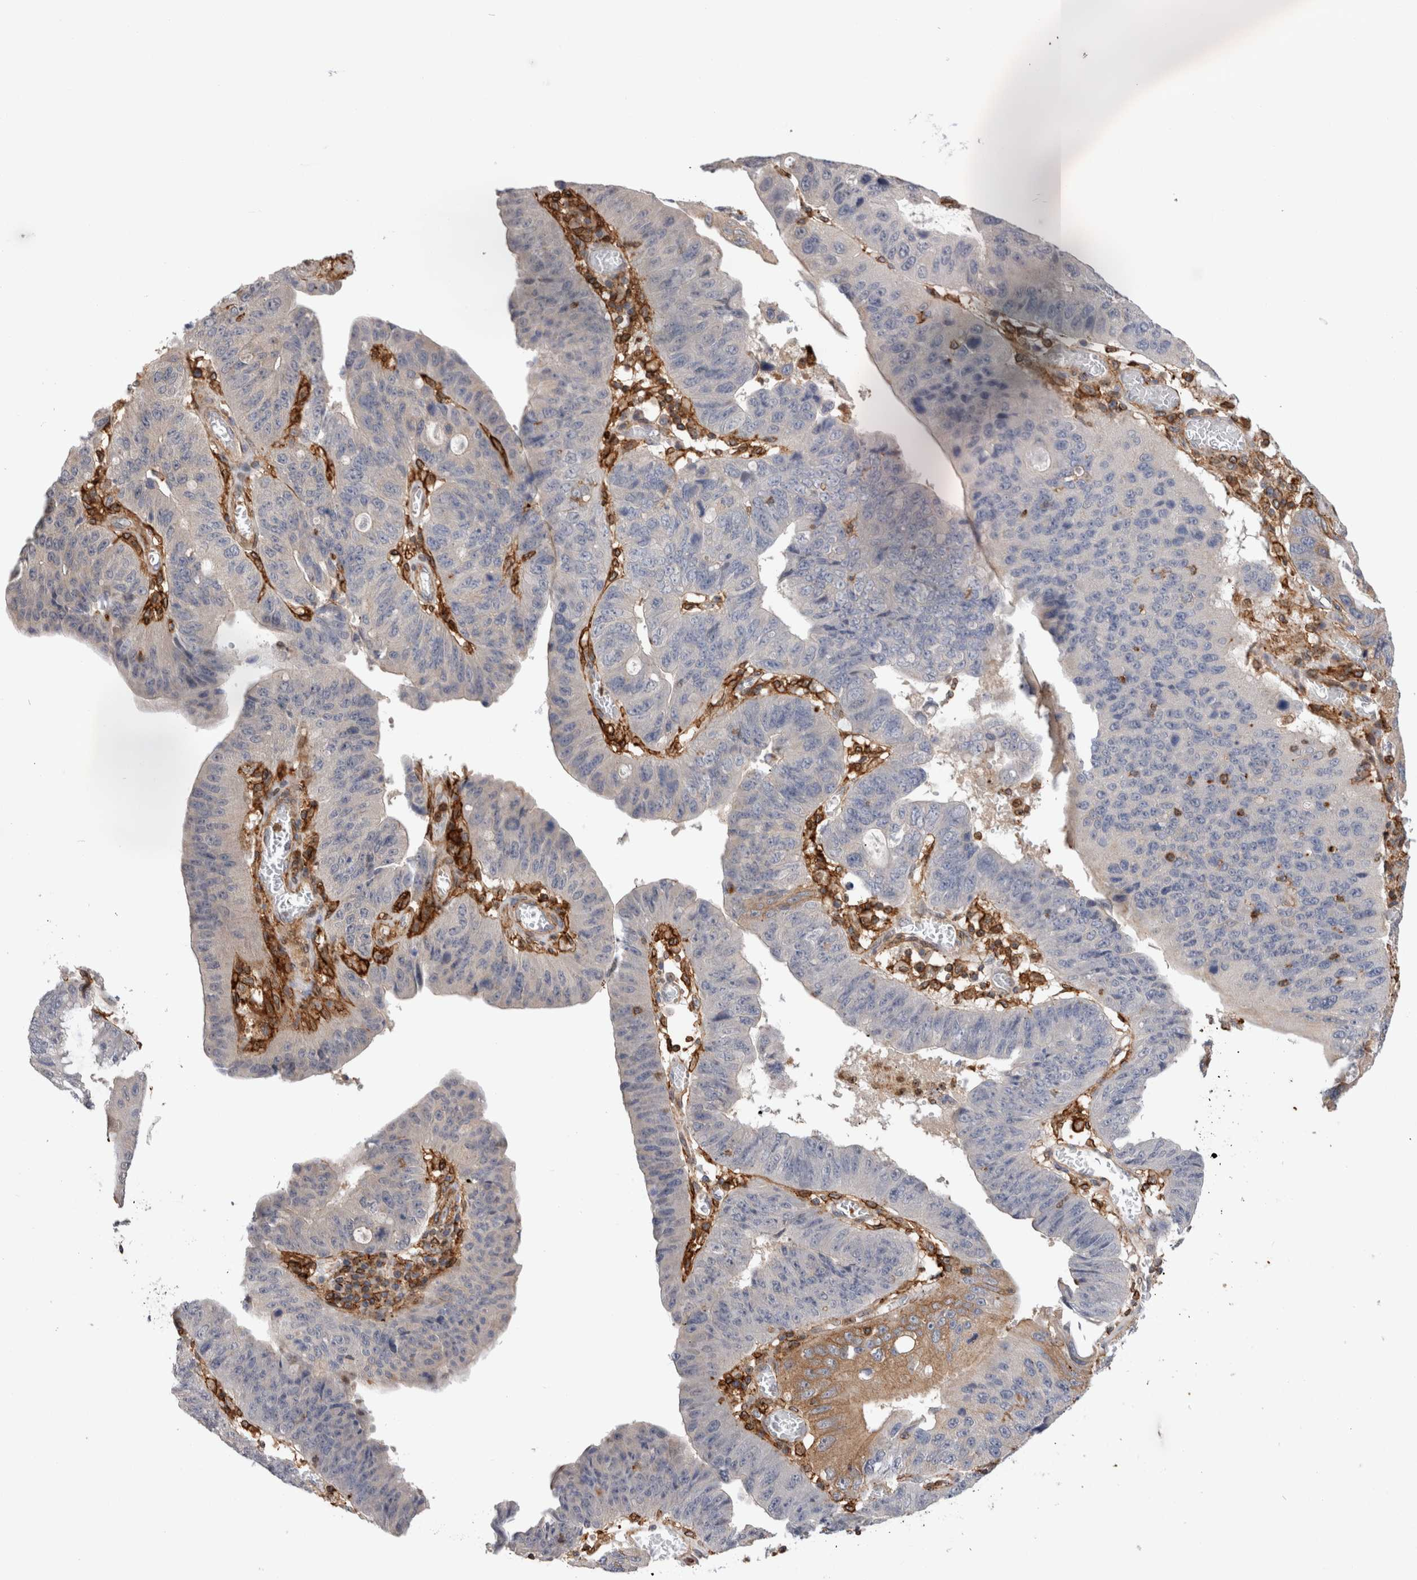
{"staining": {"intensity": "moderate", "quantity": "<25%", "location": "cytoplasmic/membranous"}, "tissue": "stomach cancer", "cell_type": "Tumor cells", "image_type": "cancer", "snomed": [{"axis": "morphology", "description": "Adenocarcinoma, NOS"}, {"axis": "topography", "description": "Stomach"}], "caption": "Tumor cells demonstrate moderate cytoplasmic/membranous staining in approximately <25% of cells in adenocarcinoma (stomach).", "gene": "CCDC88B", "patient": {"sex": "male", "age": 59}}